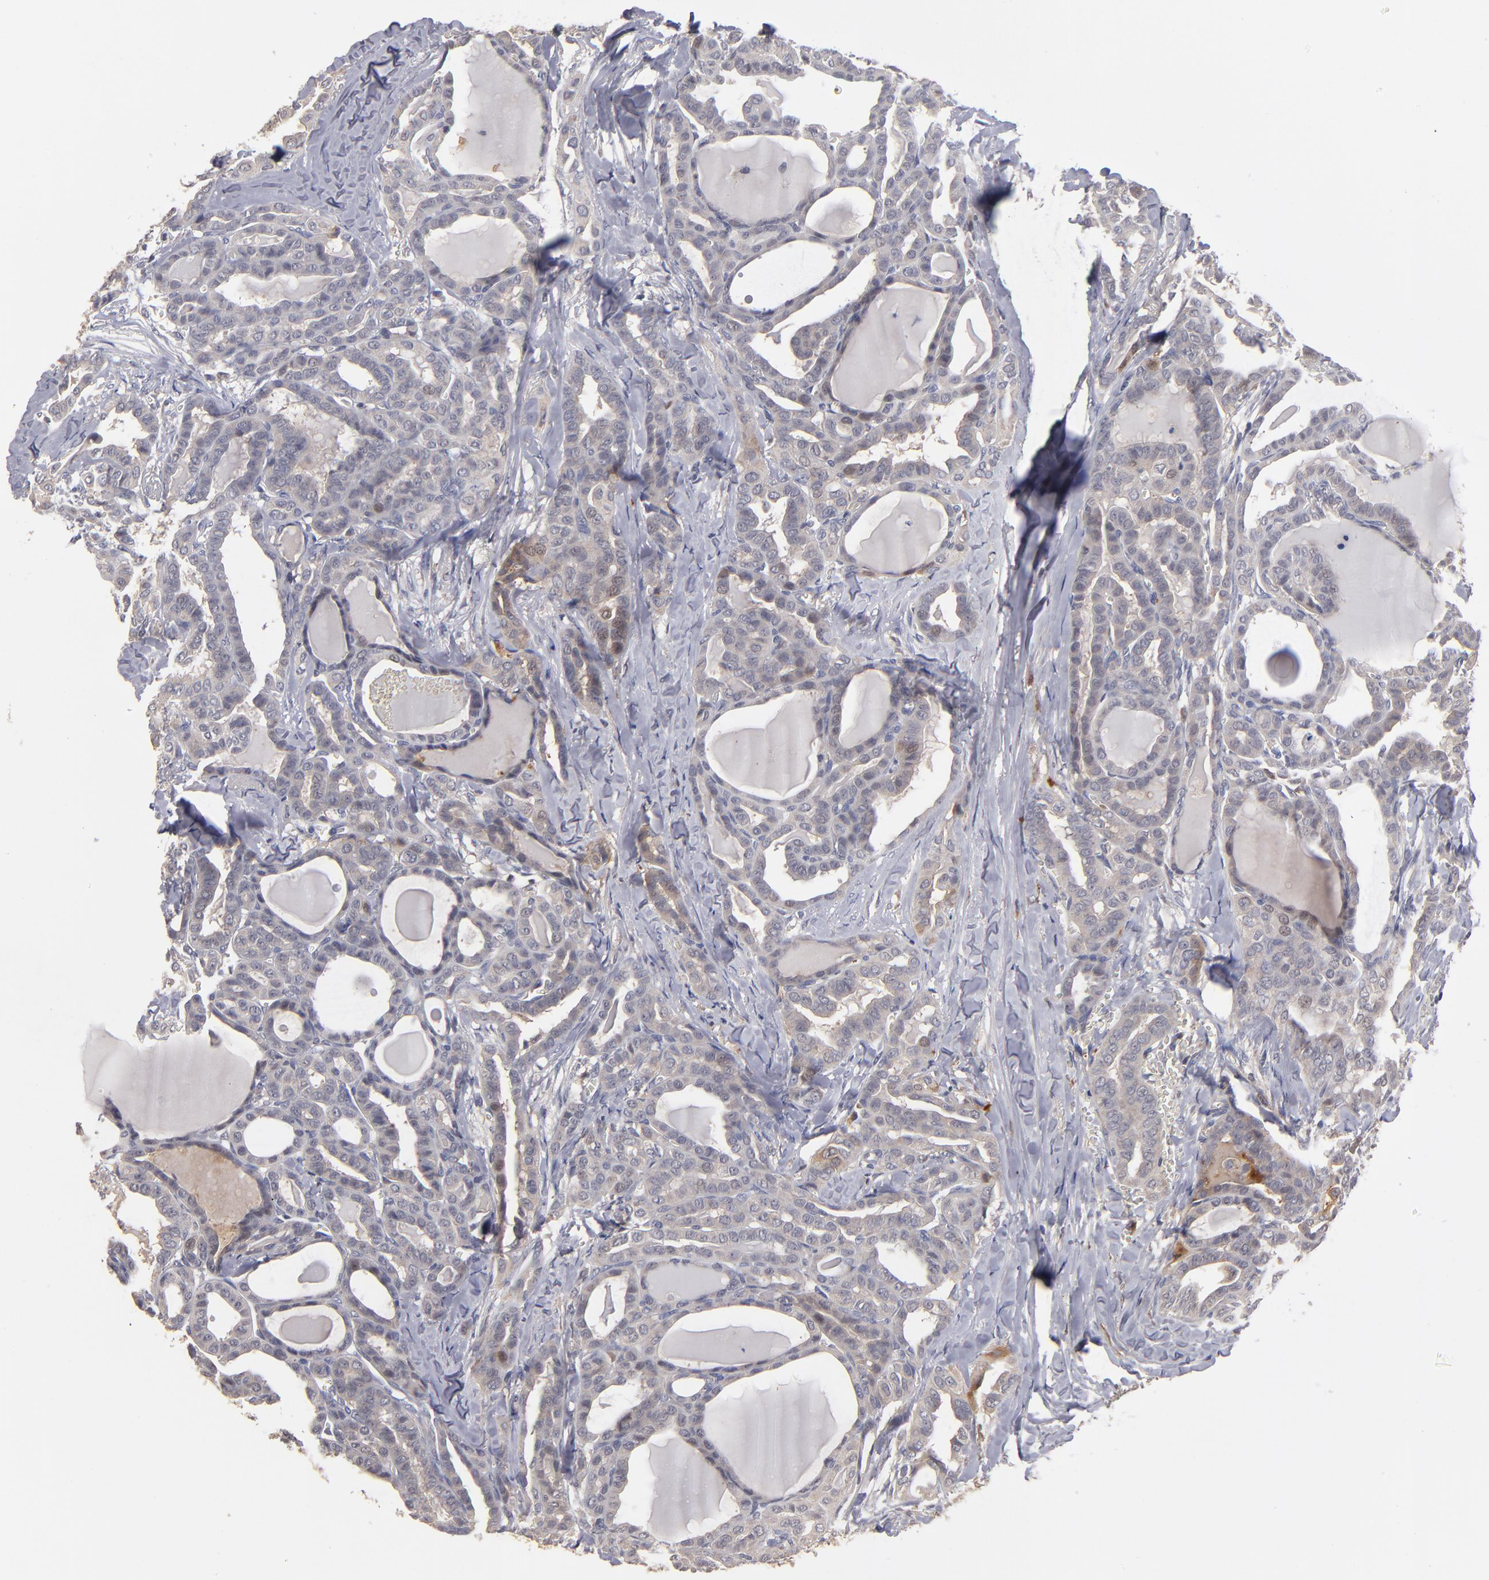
{"staining": {"intensity": "weak", "quantity": "<25%", "location": "cytoplasmic/membranous"}, "tissue": "thyroid cancer", "cell_type": "Tumor cells", "image_type": "cancer", "snomed": [{"axis": "morphology", "description": "Carcinoma, NOS"}, {"axis": "topography", "description": "Thyroid gland"}], "caption": "There is no significant staining in tumor cells of carcinoma (thyroid).", "gene": "EXD2", "patient": {"sex": "female", "age": 91}}